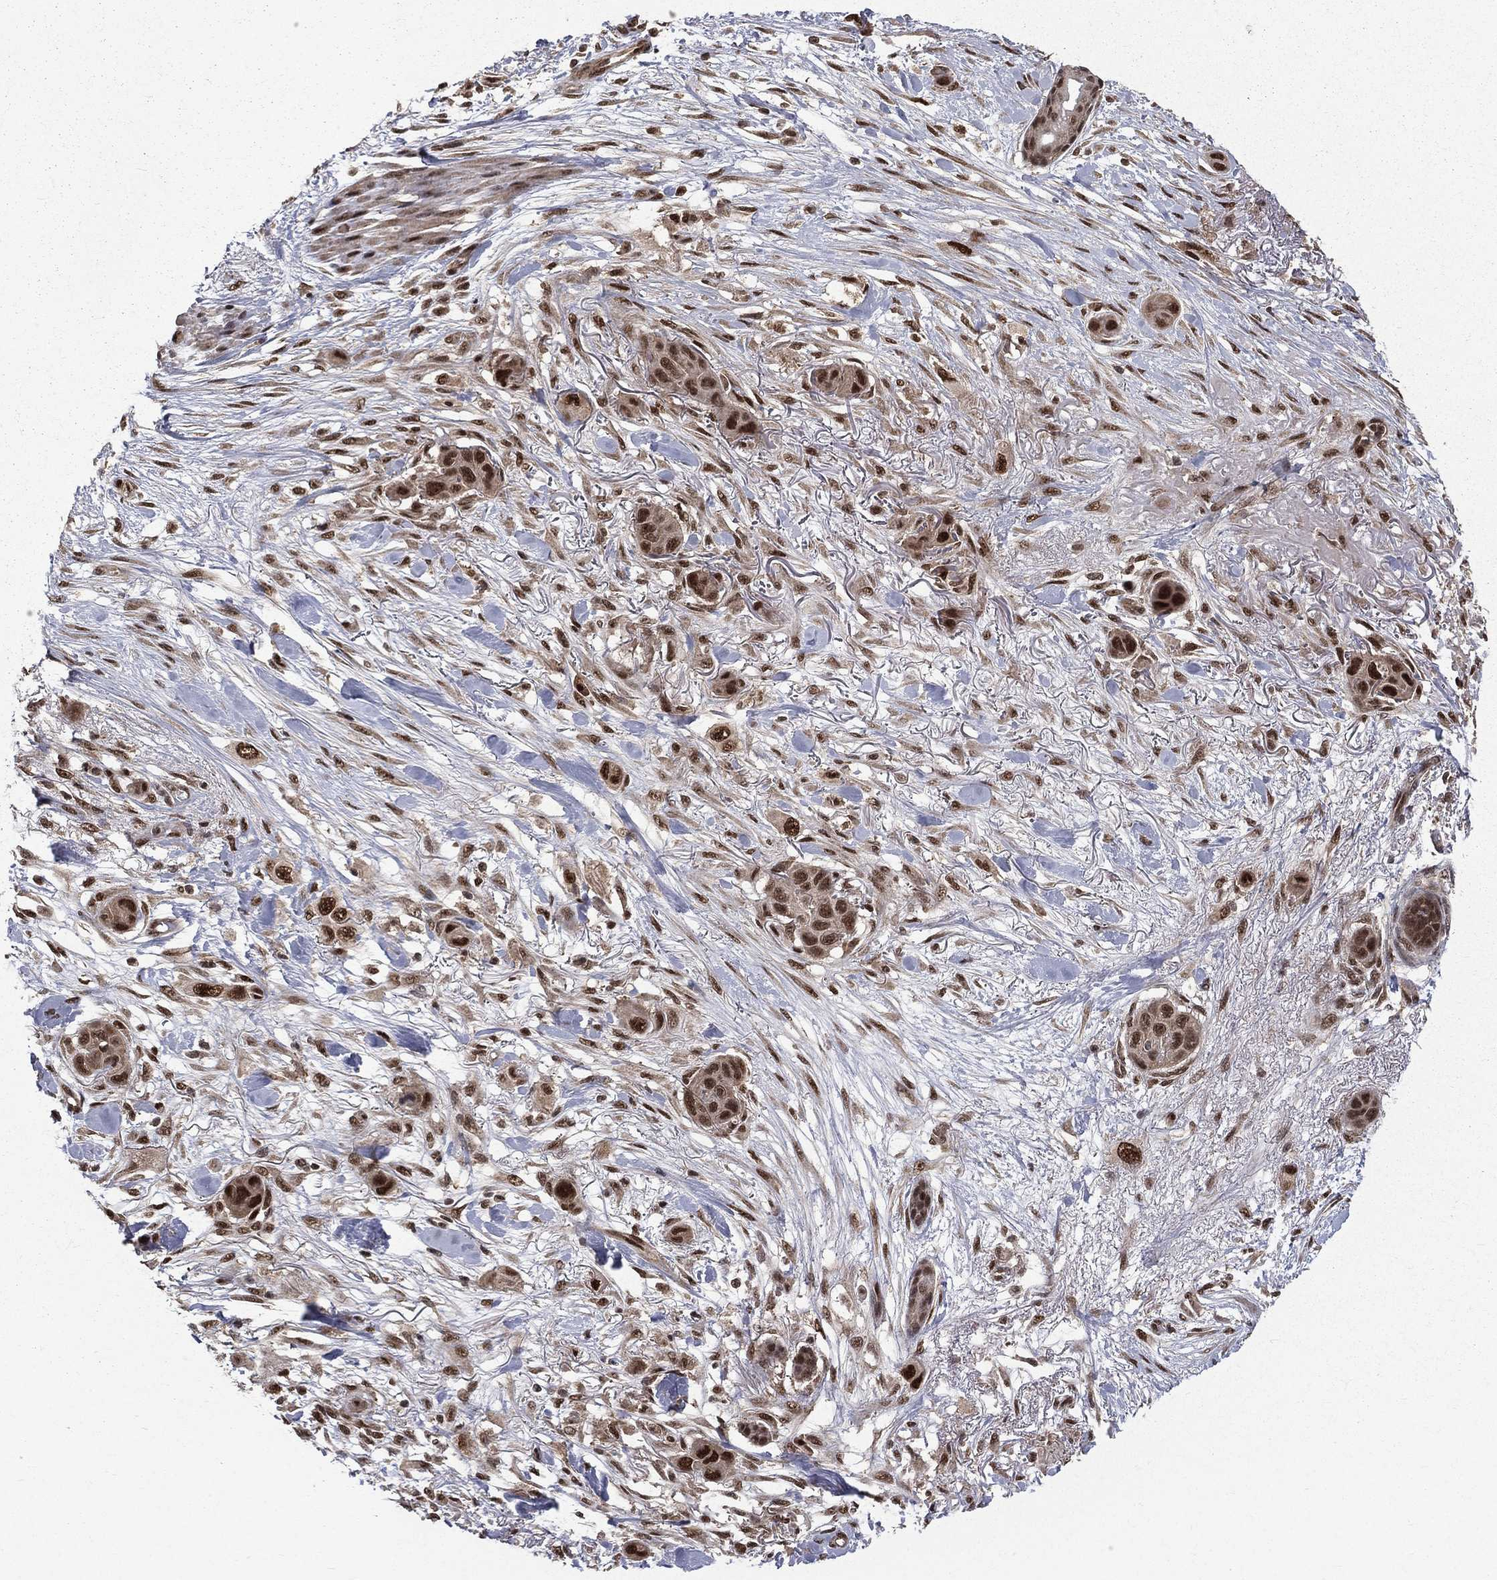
{"staining": {"intensity": "strong", "quantity": ">75%", "location": "nuclear"}, "tissue": "skin cancer", "cell_type": "Tumor cells", "image_type": "cancer", "snomed": [{"axis": "morphology", "description": "Squamous cell carcinoma, NOS"}, {"axis": "topography", "description": "Skin"}], "caption": "Skin cancer (squamous cell carcinoma) was stained to show a protein in brown. There is high levels of strong nuclear positivity in approximately >75% of tumor cells.", "gene": "JMJD6", "patient": {"sex": "male", "age": 79}}